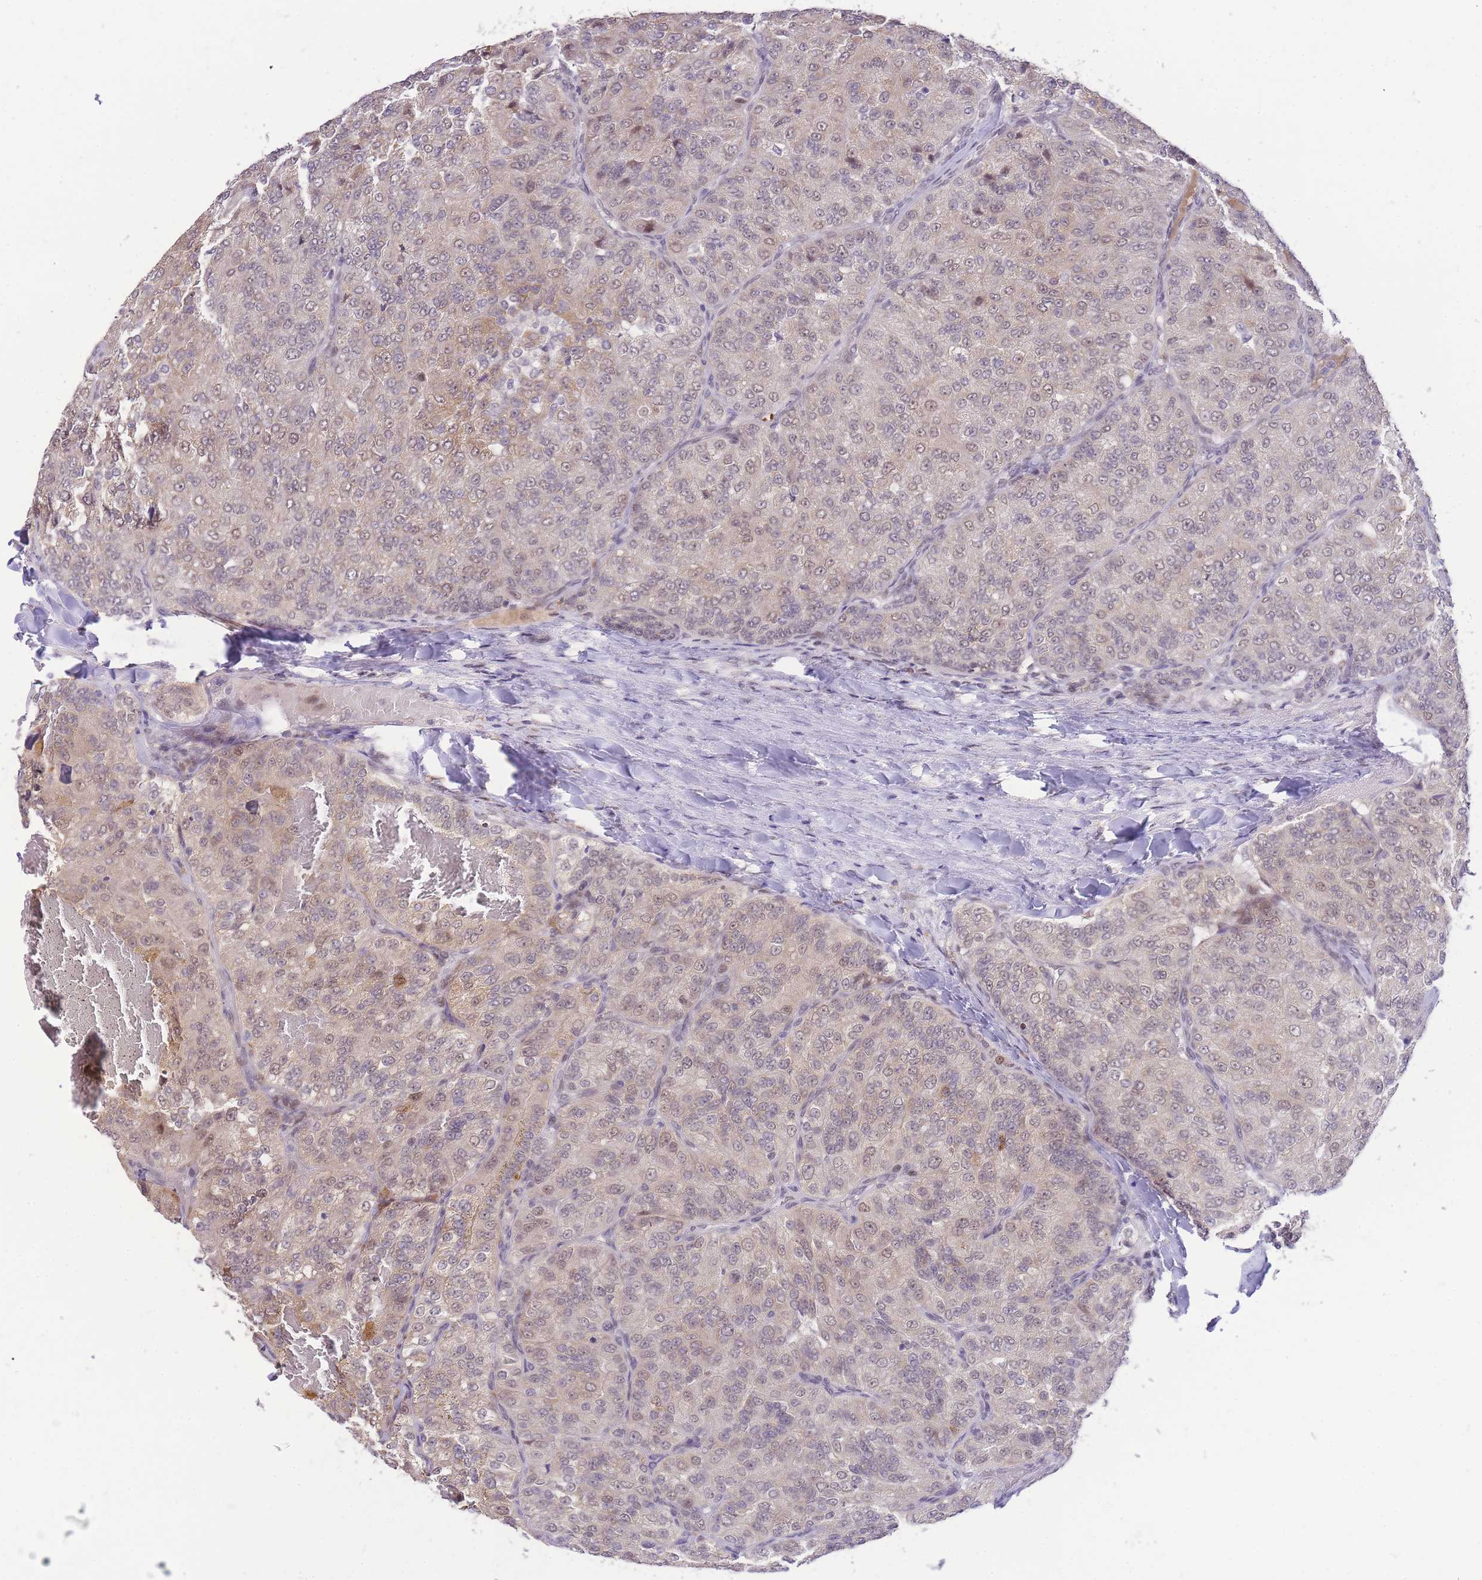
{"staining": {"intensity": "weak", "quantity": ">75%", "location": "cytoplasmic/membranous,nuclear"}, "tissue": "renal cancer", "cell_type": "Tumor cells", "image_type": "cancer", "snomed": [{"axis": "morphology", "description": "Adenocarcinoma, NOS"}, {"axis": "topography", "description": "Kidney"}], "caption": "Immunohistochemistry (DAB) staining of human adenocarcinoma (renal) reveals weak cytoplasmic/membranous and nuclear protein positivity in approximately >75% of tumor cells. (IHC, brightfield microscopy, high magnification).", "gene": "PUS10", "patient": {"sex": "female", "age": 63}}